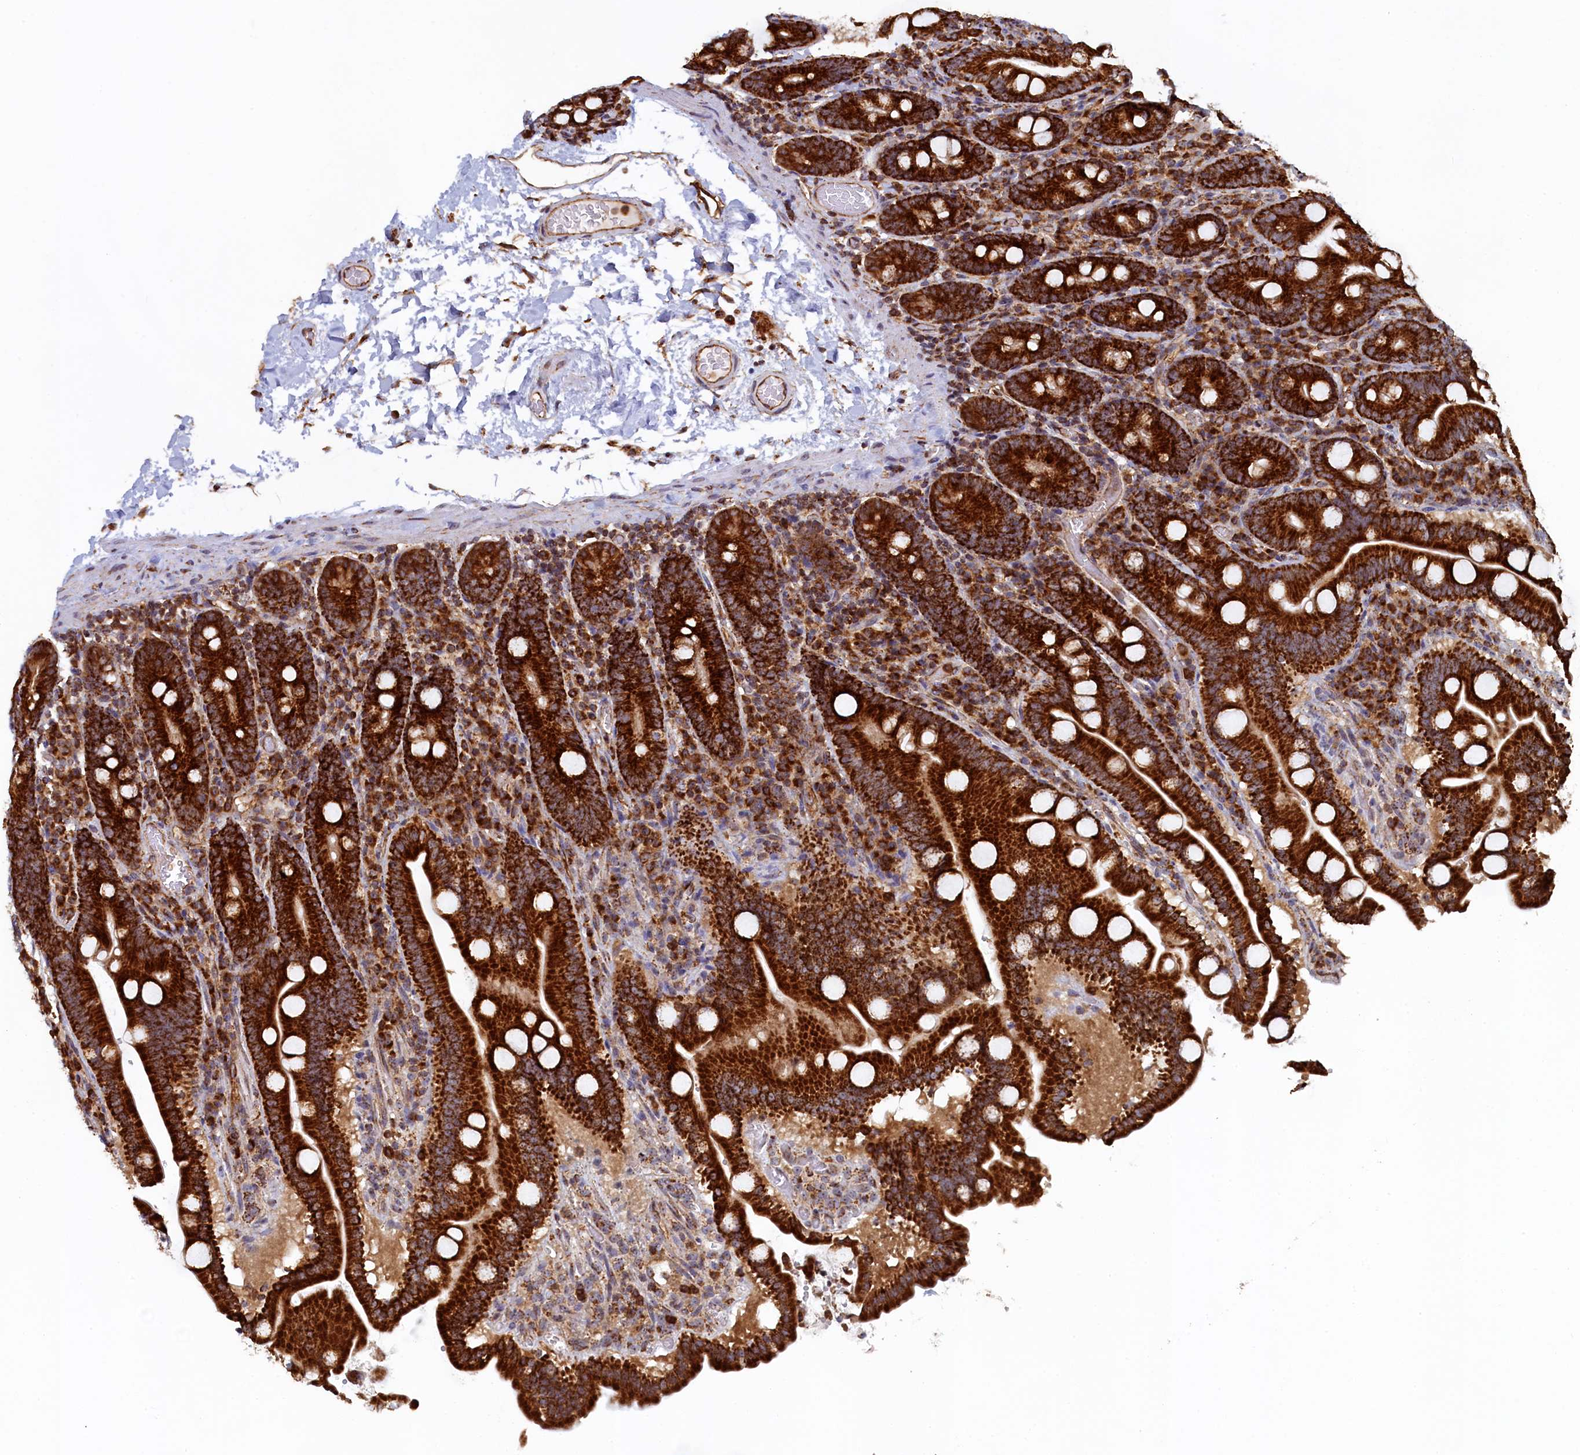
{"staining": {"intensity": "strong", "quantity": ">75%", "location": "cytoplasmic/membranous"}, "tissue": "duodenum", "cell_type": "Glandular cells", "image_type": "normal", "snomed": [{"axis": "morphology", "description": "Normal tissue, NOS"}, {"axis": "topography", "description": "Duodenum"}], "caption": "Protein expression analysis of unremarkable duodenum shows strong cytoplasmic/membranous expression in approximately >75% of glandular cells.", "gene": "UBE3B", "patient": {"sex": "male", "age": 55}}